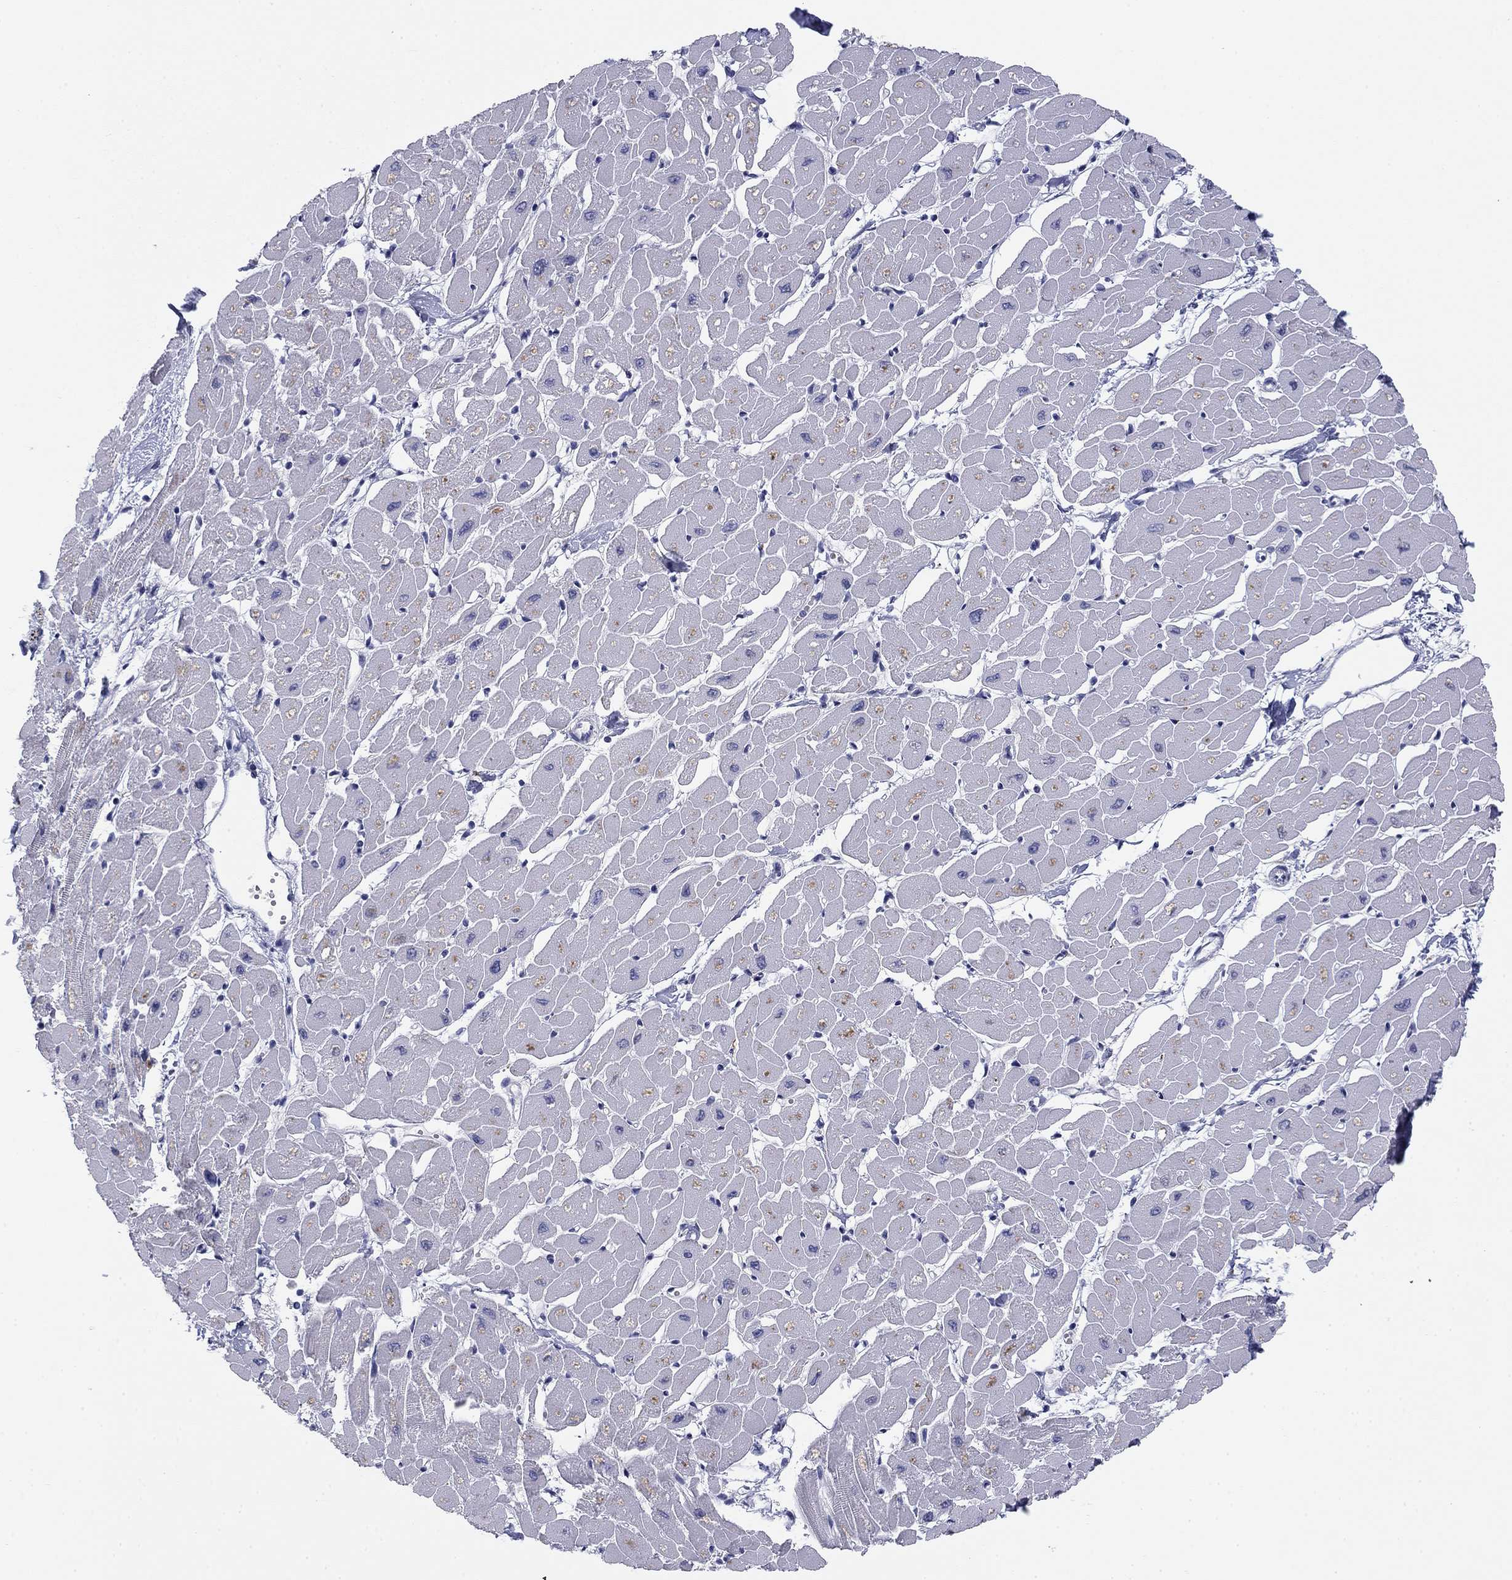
{"staining": {"intensity": "negative", "quantity": "none", "location": "none"}, "tissue": "heart muscle", "cell_type": "Cardiomyocytes", "image_type": "normal", "snomed": [{"axis": "morphology", "description": "Normal tissue, NOS"}, {"axis": "topography", "description": "Heart"}], "caption": "High magnification brightfield microscopy of benign heart muscle stained with DAB (brown) and counterstained with hematoxylin (blue): cardiomyocytes show no significant staining. Brightfield microscopy of immunohistochemistry (IHC) stained with DAB (3,3'-diaminobenzidine) (brown) and hematoxylin (blue), captured at high magnification.", "gene": "PRPH", "patient": {"sex": "male", "age": 57}}